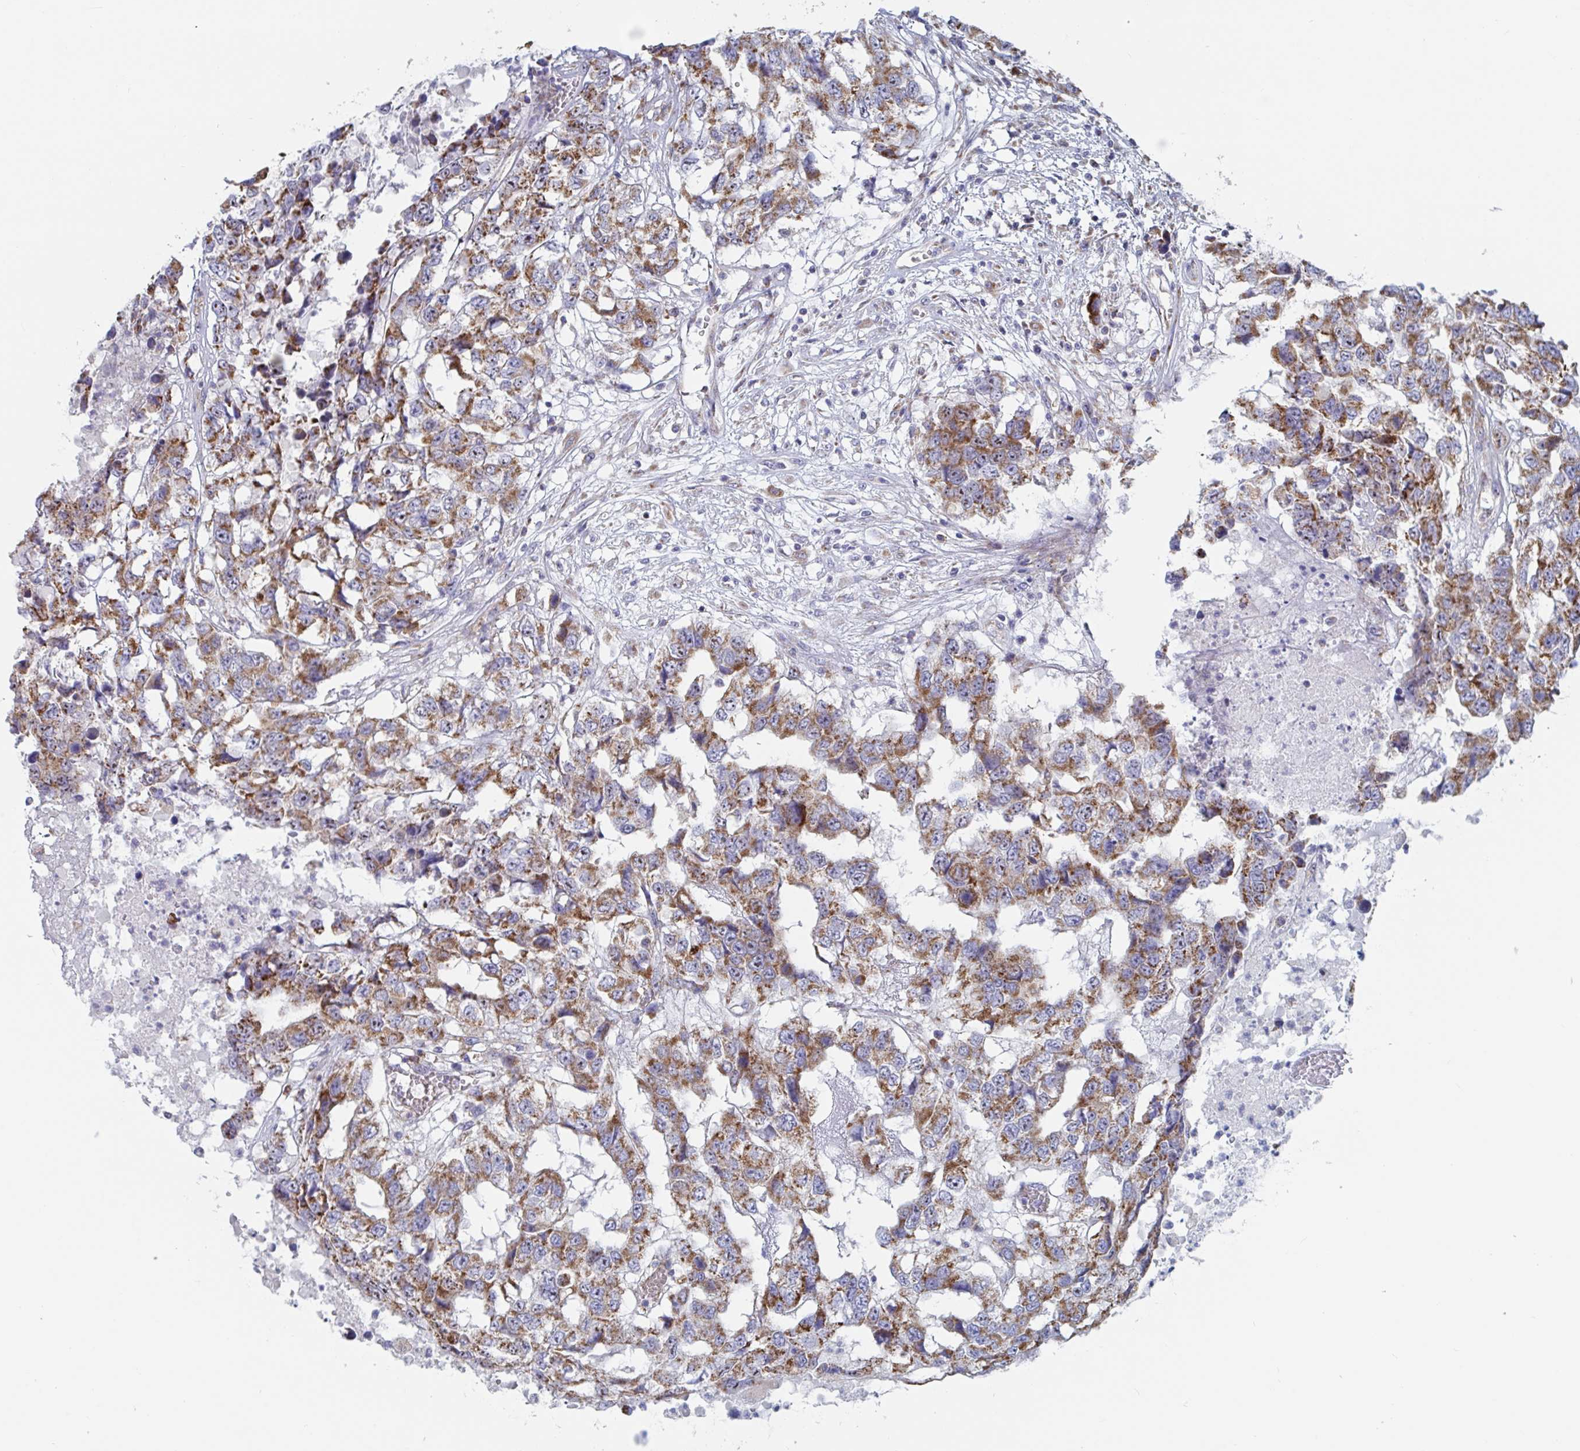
{"staining": {"intensity": "moderate", "quantity": ">75%", "location": "cytoplasmic/membranous,nuclear"}, "tissue": "testis cancer", "cell_type": "Tumor cells", "image_type": "cancer", "snomed": [{"axis": "morphology", "description": "Carcinoma, Embryonal, NOS"}, {"axis": "topography", "description": "Testis"}], "caption": "Human testis cancer stained with a protein marker exhibits moderate staining in tumor cells.", "gene": "MRPL53", "patient": {"sex": "male", "age": 83}}